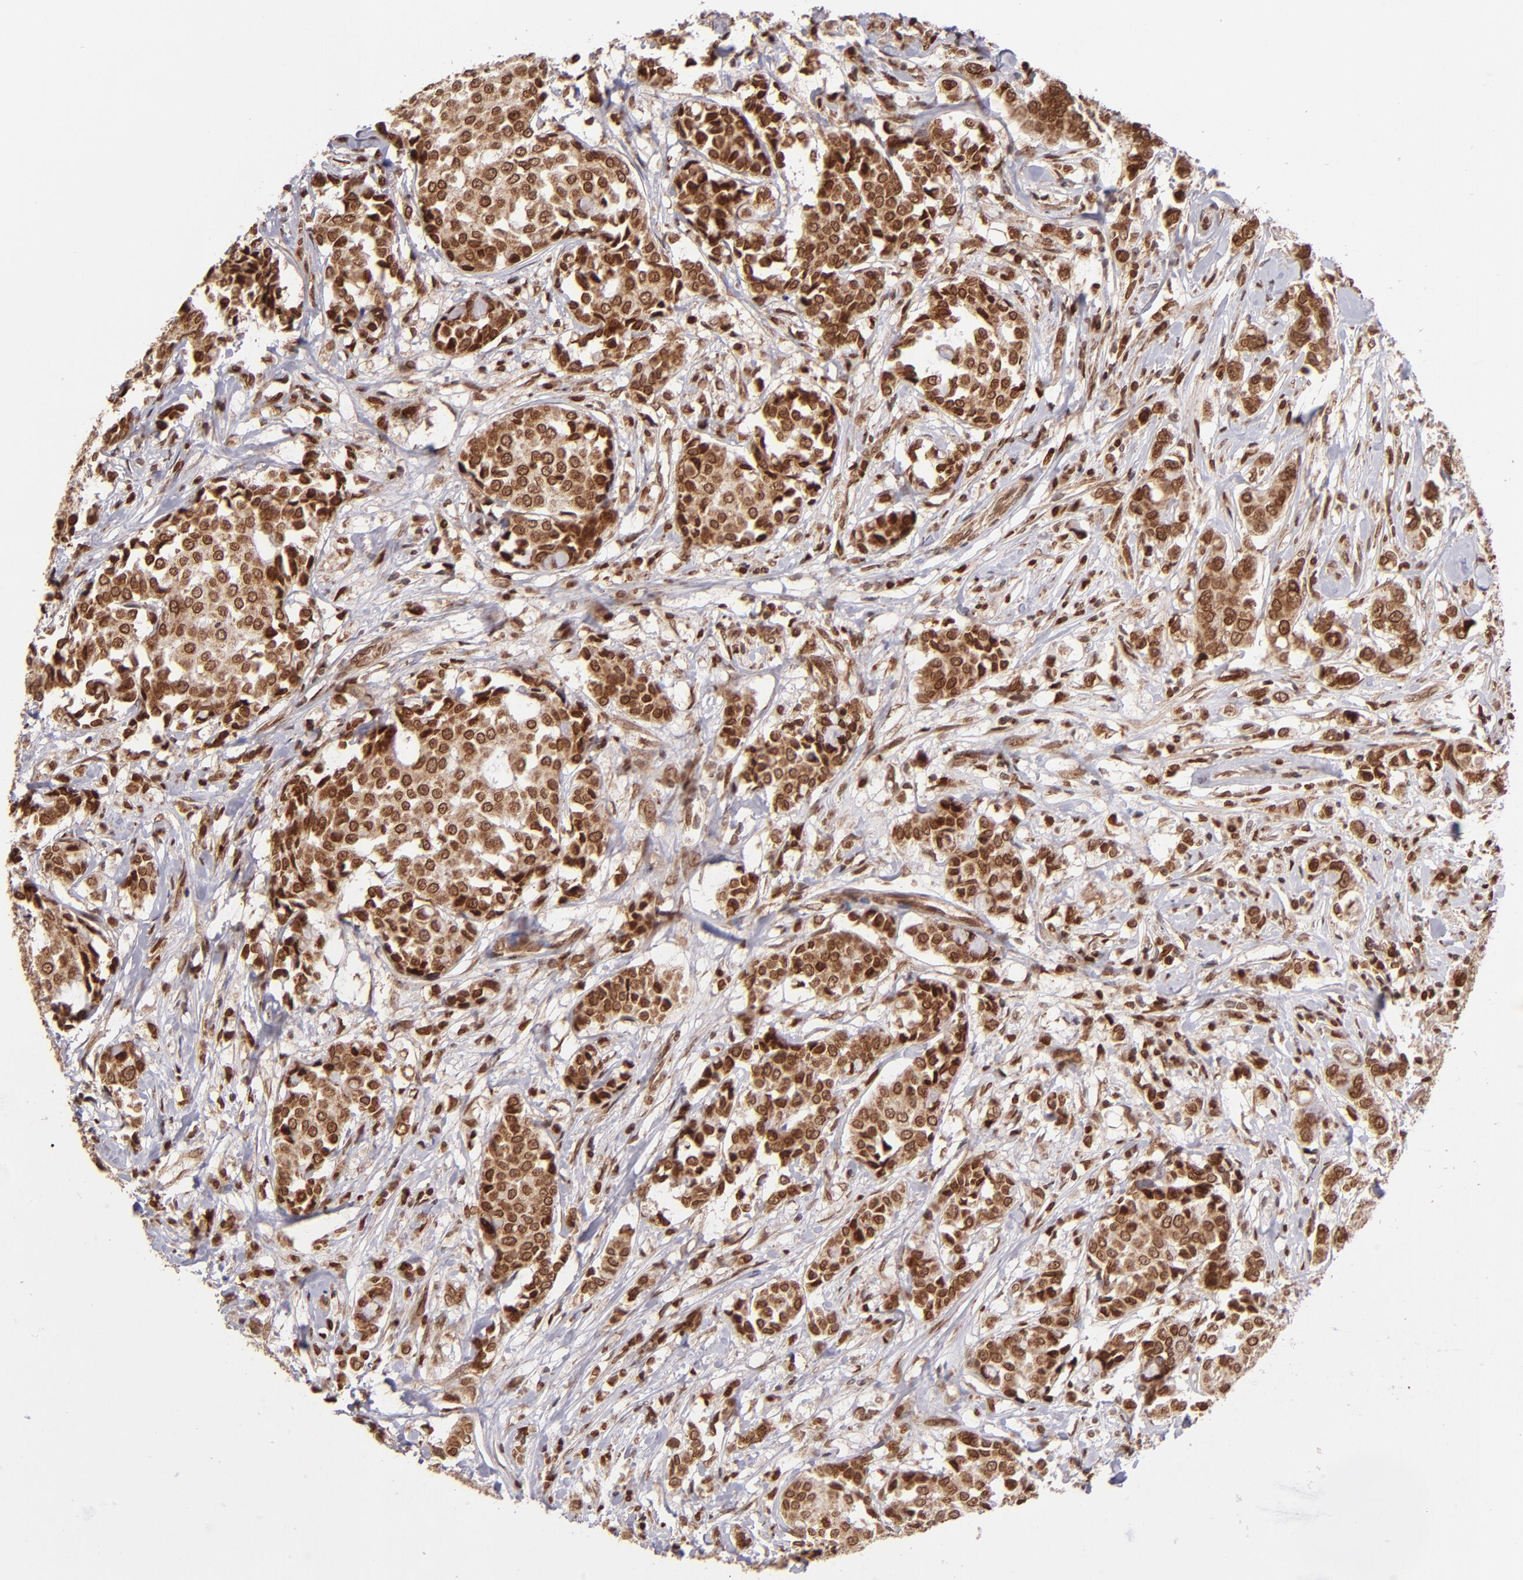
{"staining": {"intensity": "strong", "quantity": ">75%", "location": "cytoplasmic/membranous,nuclear"}, "tissue": "breast cancer", "cell_type": "Tumor cells", "image_type": "cancer", "snomed": [{"axis": "morphology", "description": "Duct carcinoma"}, {"axis": "topography", "description": "Breast"}], "caption": "A brown stain highlights strong cytoplasmic/membranous and nuclear expression of a protein in human breast cancer tumor cells.", "gene": "TOP1MT", "patient": {"sex": "female", "age": 27}}